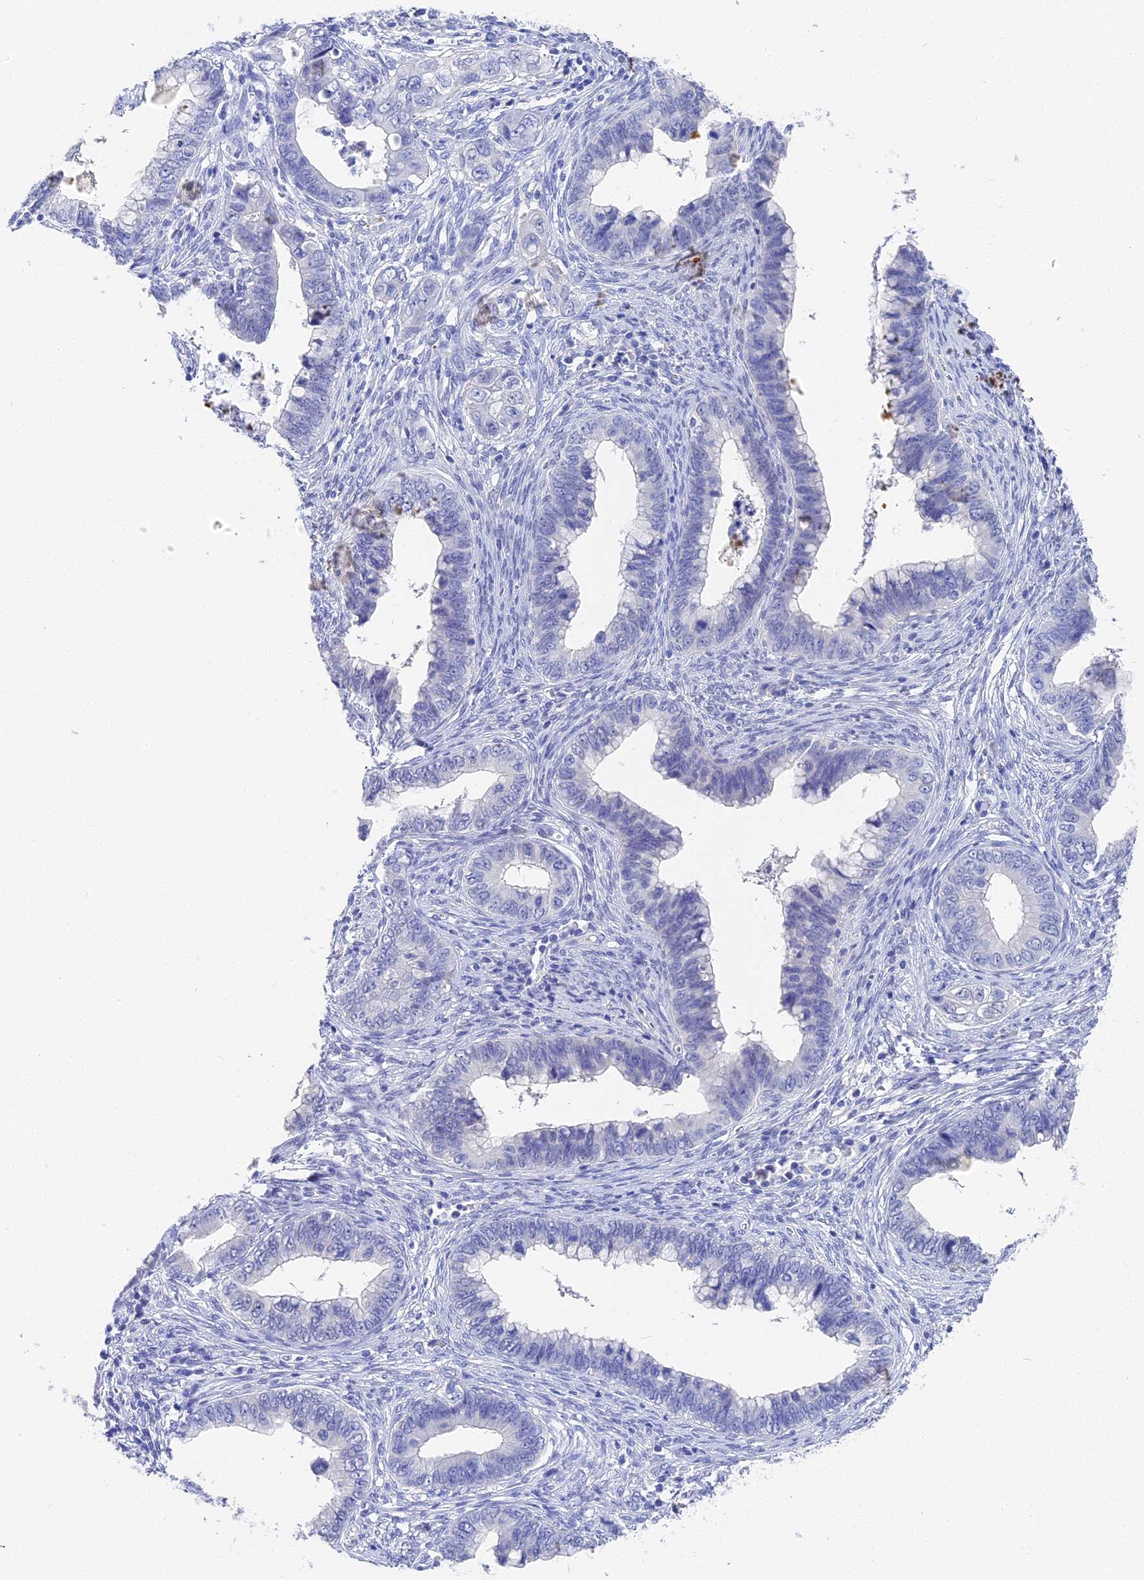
{"staining": {"intensity": "negative", "quantity": "none", "location": "none"}, "tissue": "cervical cancer", "cell_type": "Tumor cells", "image_type": "cancer", "snomed": [{"axis": "morphology", "description": "Adenocarcinoma, NOS"}, {"axis": "topography", "description": "Cervix"}], "caption": "High power microscopy image of an immunohistochemistry (IHC) image of cervical cancer (adenocarcinoma), revealing no significant expression in tumor cells. The staining was performed using DAB to visualize the protein expression in brown, while the nuclei were stained in blue with hematoxylin (Magnification: 20x).", "gene": "VPS33B", "patient": {"sex": "female", "age": 44}}